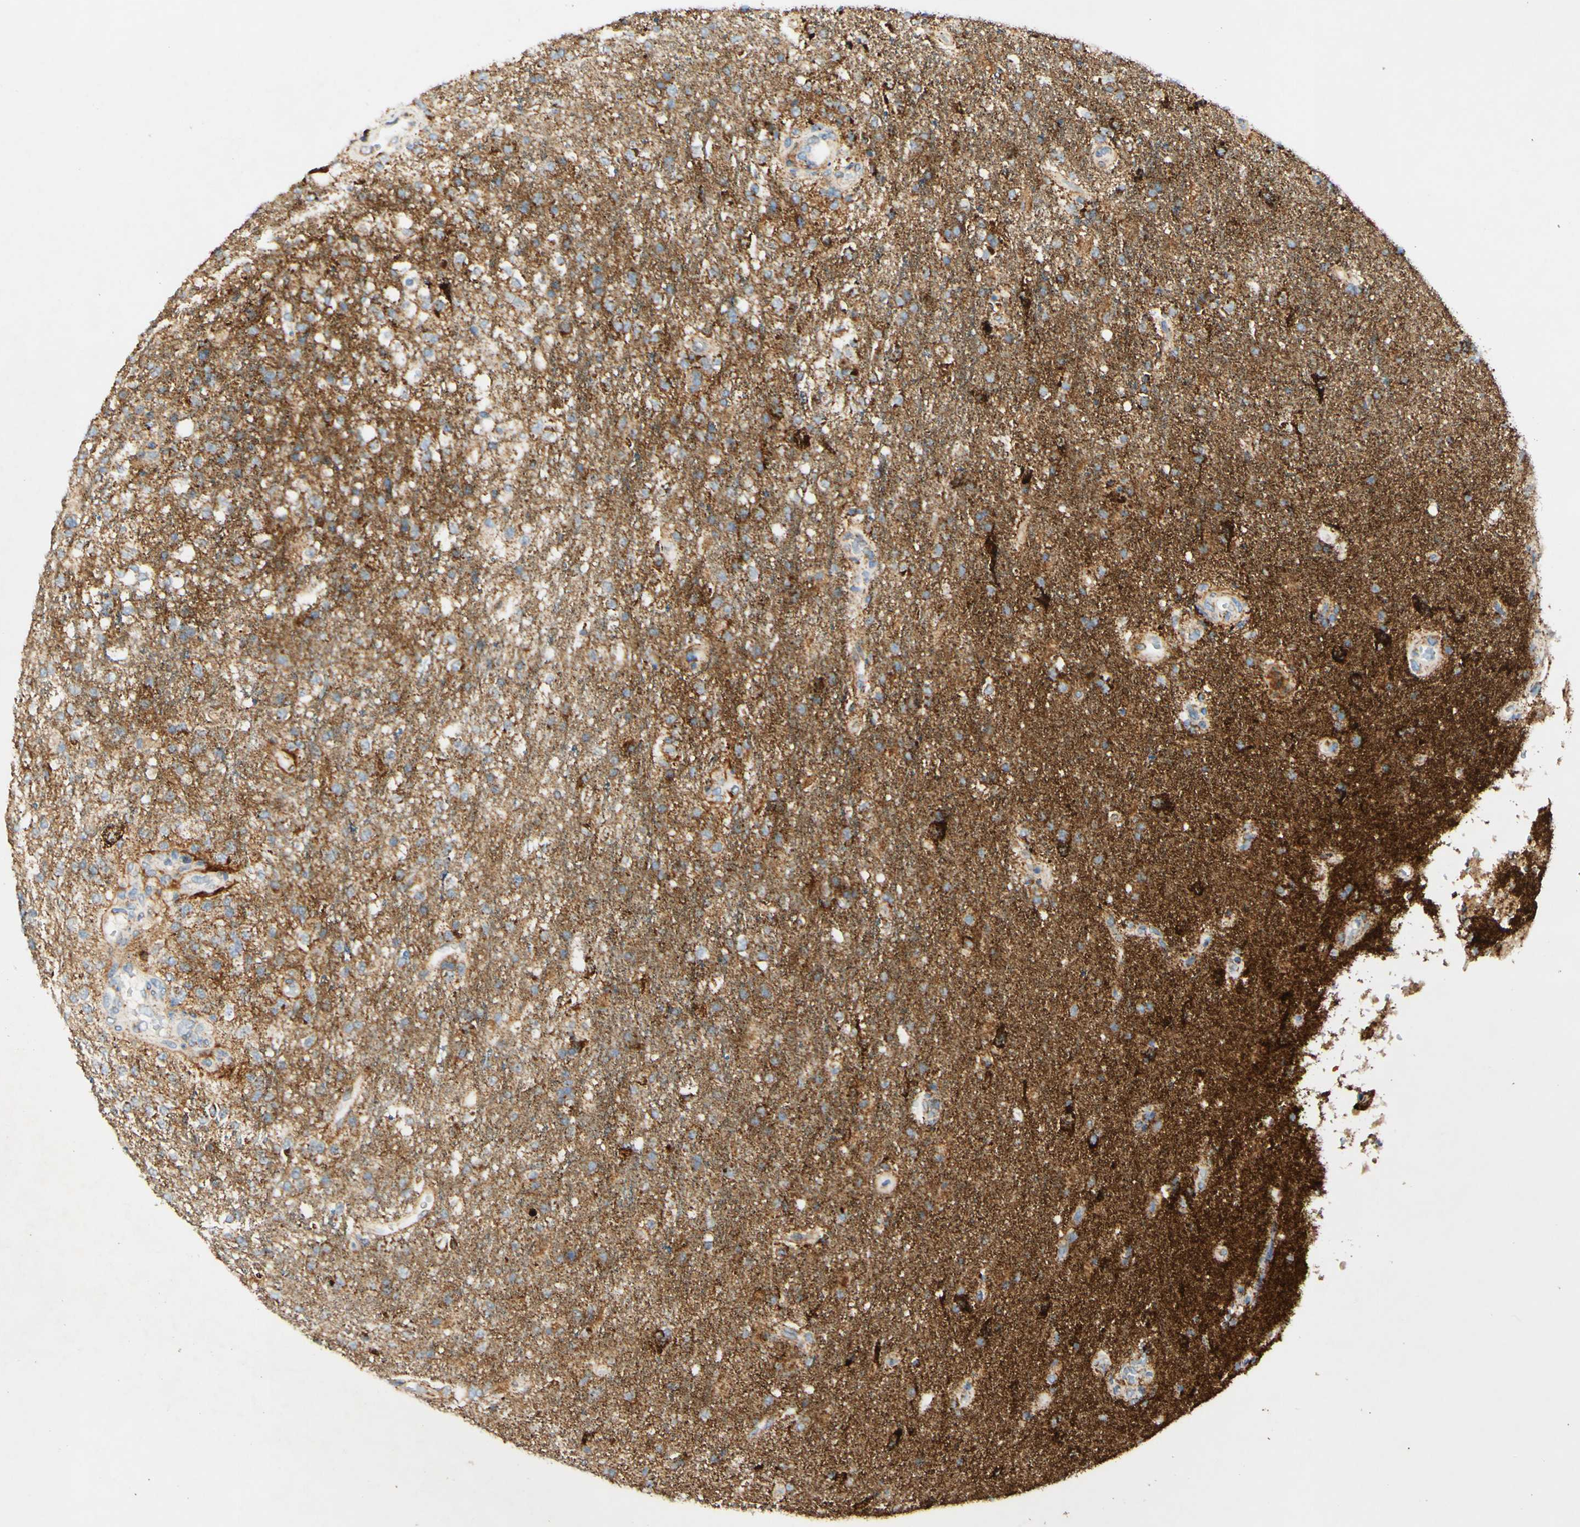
{"staining": {"intensity": "weak", "quantity": ">75%", "location": "cytoplasmic/membranous"}, "tissue": "glioma", "cell_type": "Tumor cells", "image_type": "cancer", "snomed": [{"axis": "morphology", "description": "Normal tissue, NOS"}, {"axis": "morphology", "description": "Glioma, malignant, High grade"}, {"axis": "topography", "description": "Cerebral cortex"}], "caption": "Immunohistochemical staining of glioma reveals low levels of weak cytoplasmic/membranous staining in about >75% of tumor cells.", "gene": "OXCT1", "patient": {"sex": "male", "age": 77}}